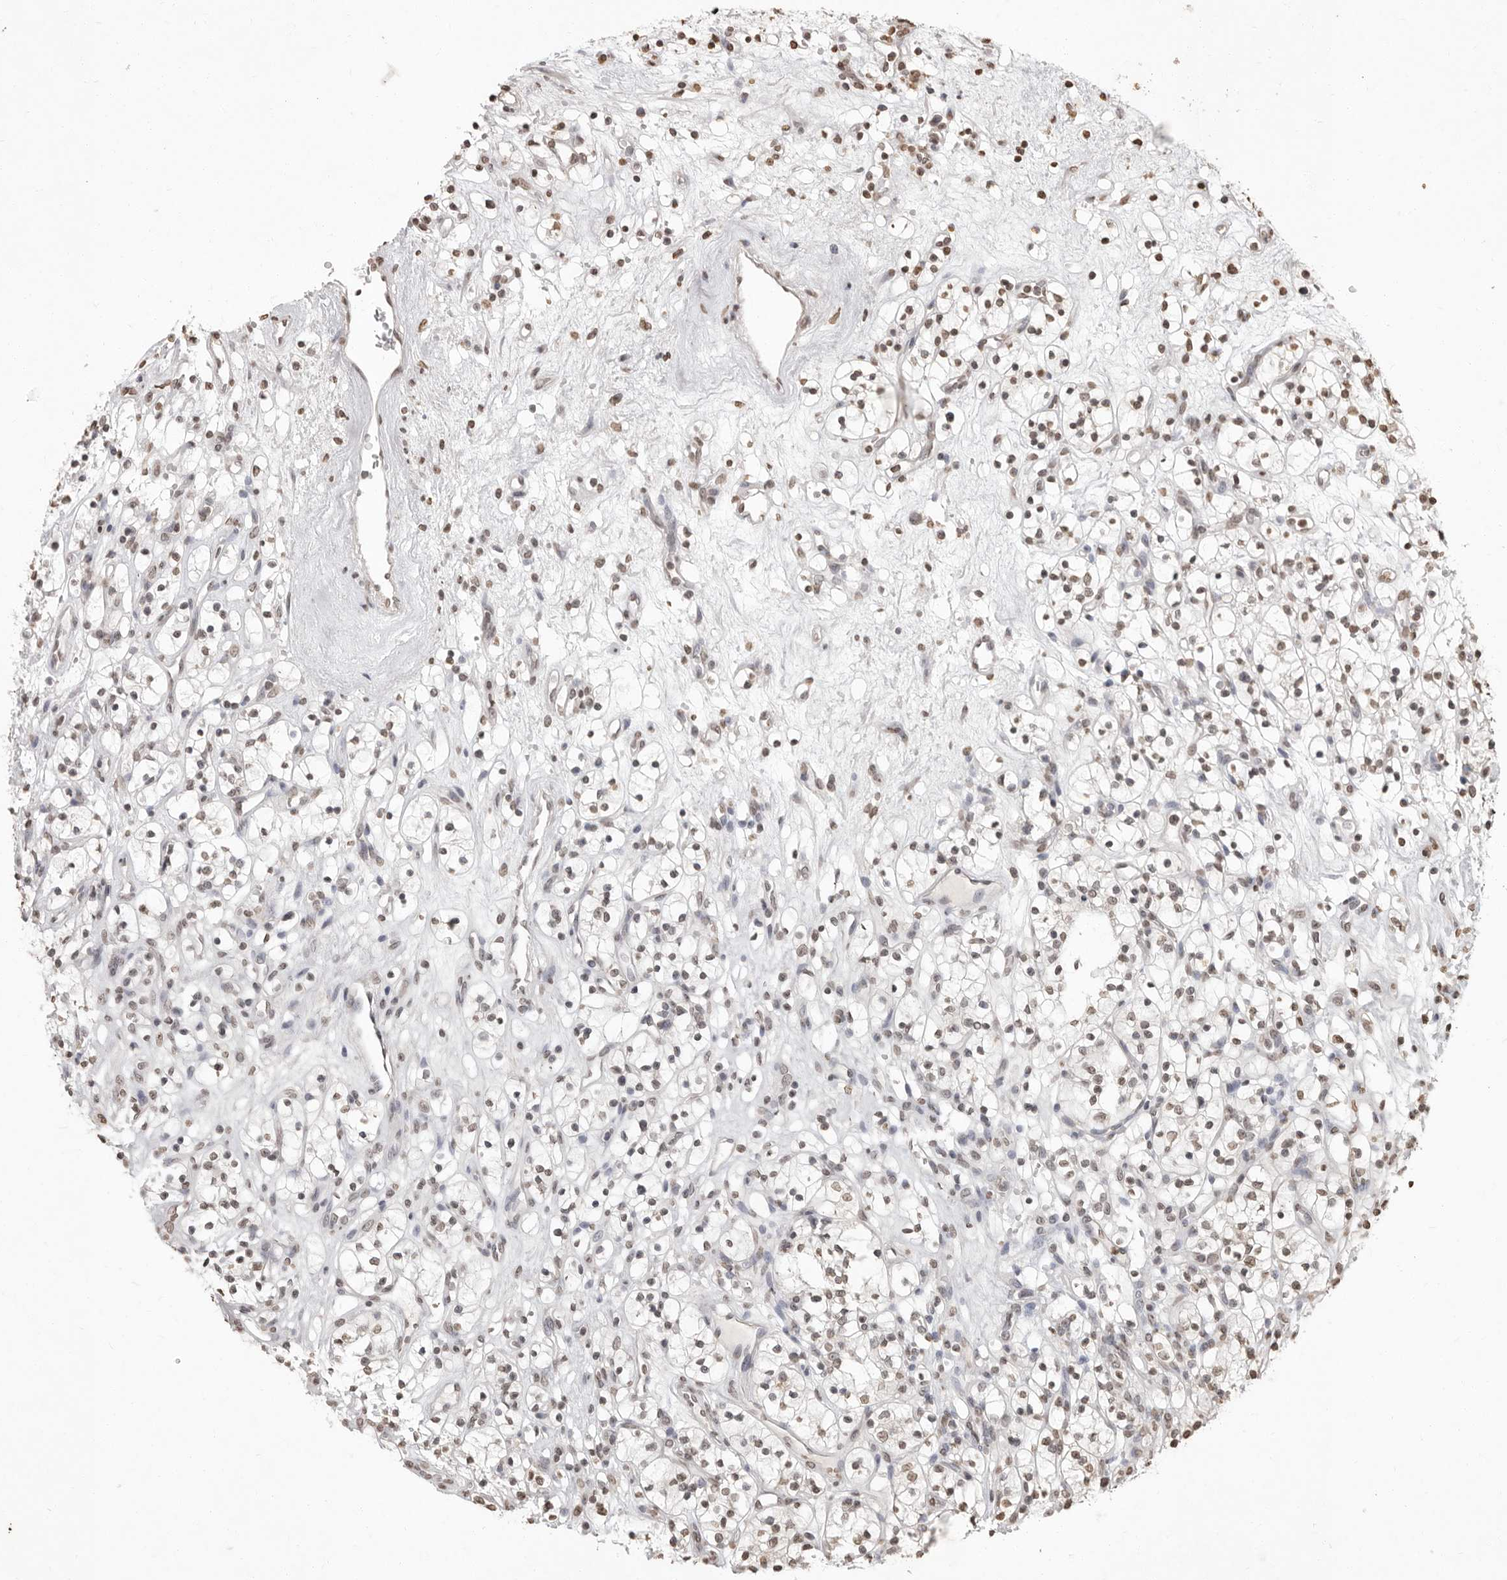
{"staining": {"intensity": "weak", "quantity": "<25%", "location": "nuclear"}, "tissue": "renal cancer", "cell_type": "Tumor cells", "image_type": "cancer", "snomed": [{"axis": "morphology", "description": "Adenocarcinoma, NOS"}, {"axis": "topography", "description": "Kidney"}], "caption": "This is an immunohistochemistry (IHC) image of renal adenocarcinoma. There is no staining in tumor cells.", "gene": "WDR45", "patient": {"sex": "female", "age": 57}}